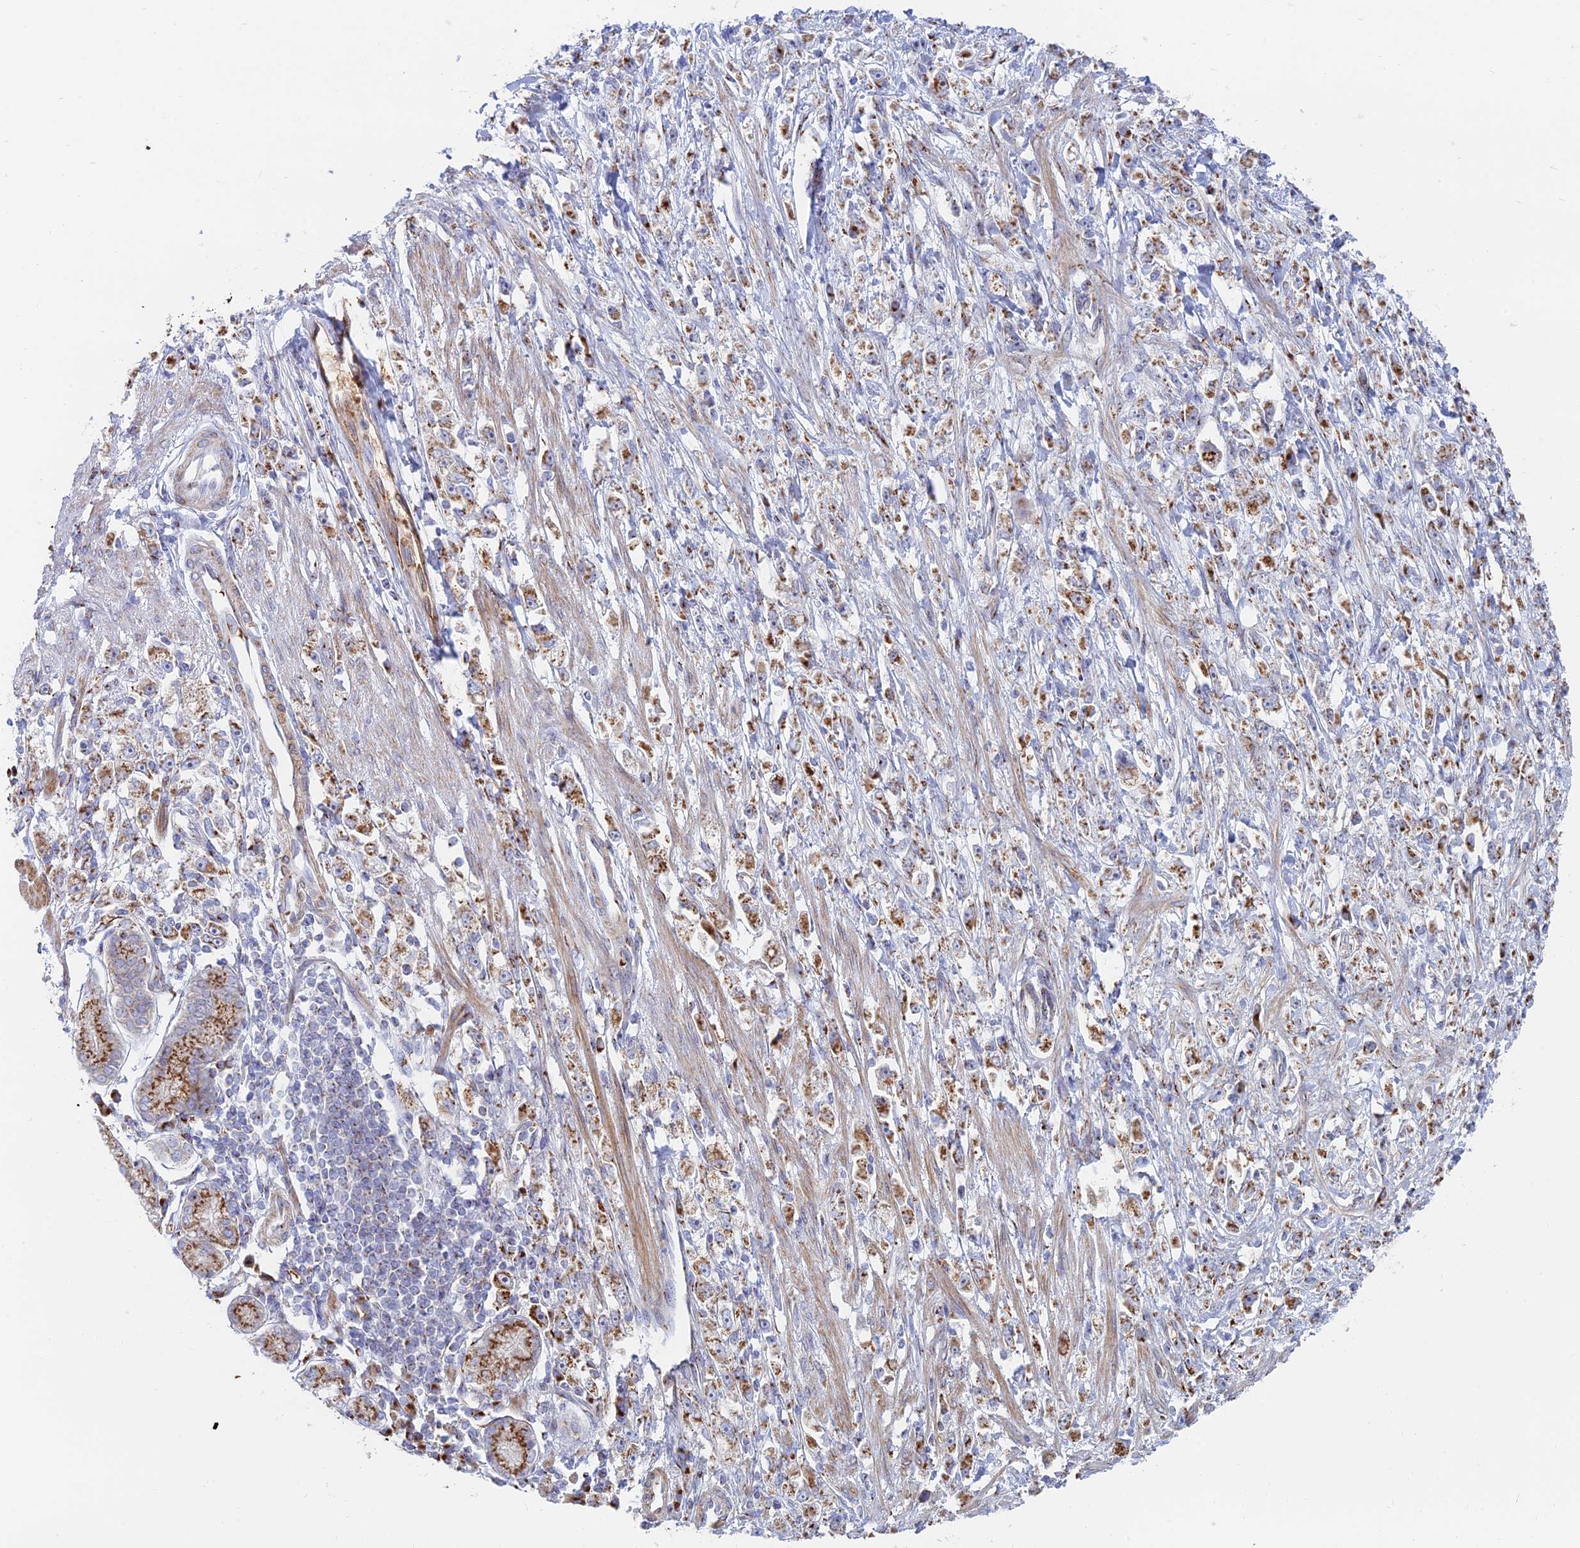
{"staining": {"intensity": "moderate", "quantity": ">75%", "location": "cytoplasmic/membranous"}, "tissue": "stomach cancer", "cell_type": "Tumor cells", "image_type": "cancer", "snomed": [{"axis": "morphology", "description": "Adenocarcinoma, NOS"}, {"axis": "topography", "description": "Stomach"}], "caption": "This is a histology image of immunohistochemistry staining of stomach cancer (adenocarcinoma), which shows moderate staining in the cytoplasmic/membranous of tumor cells.", "gene": "HS2ST1", "patient": {"sex": "female", "age": 59}}